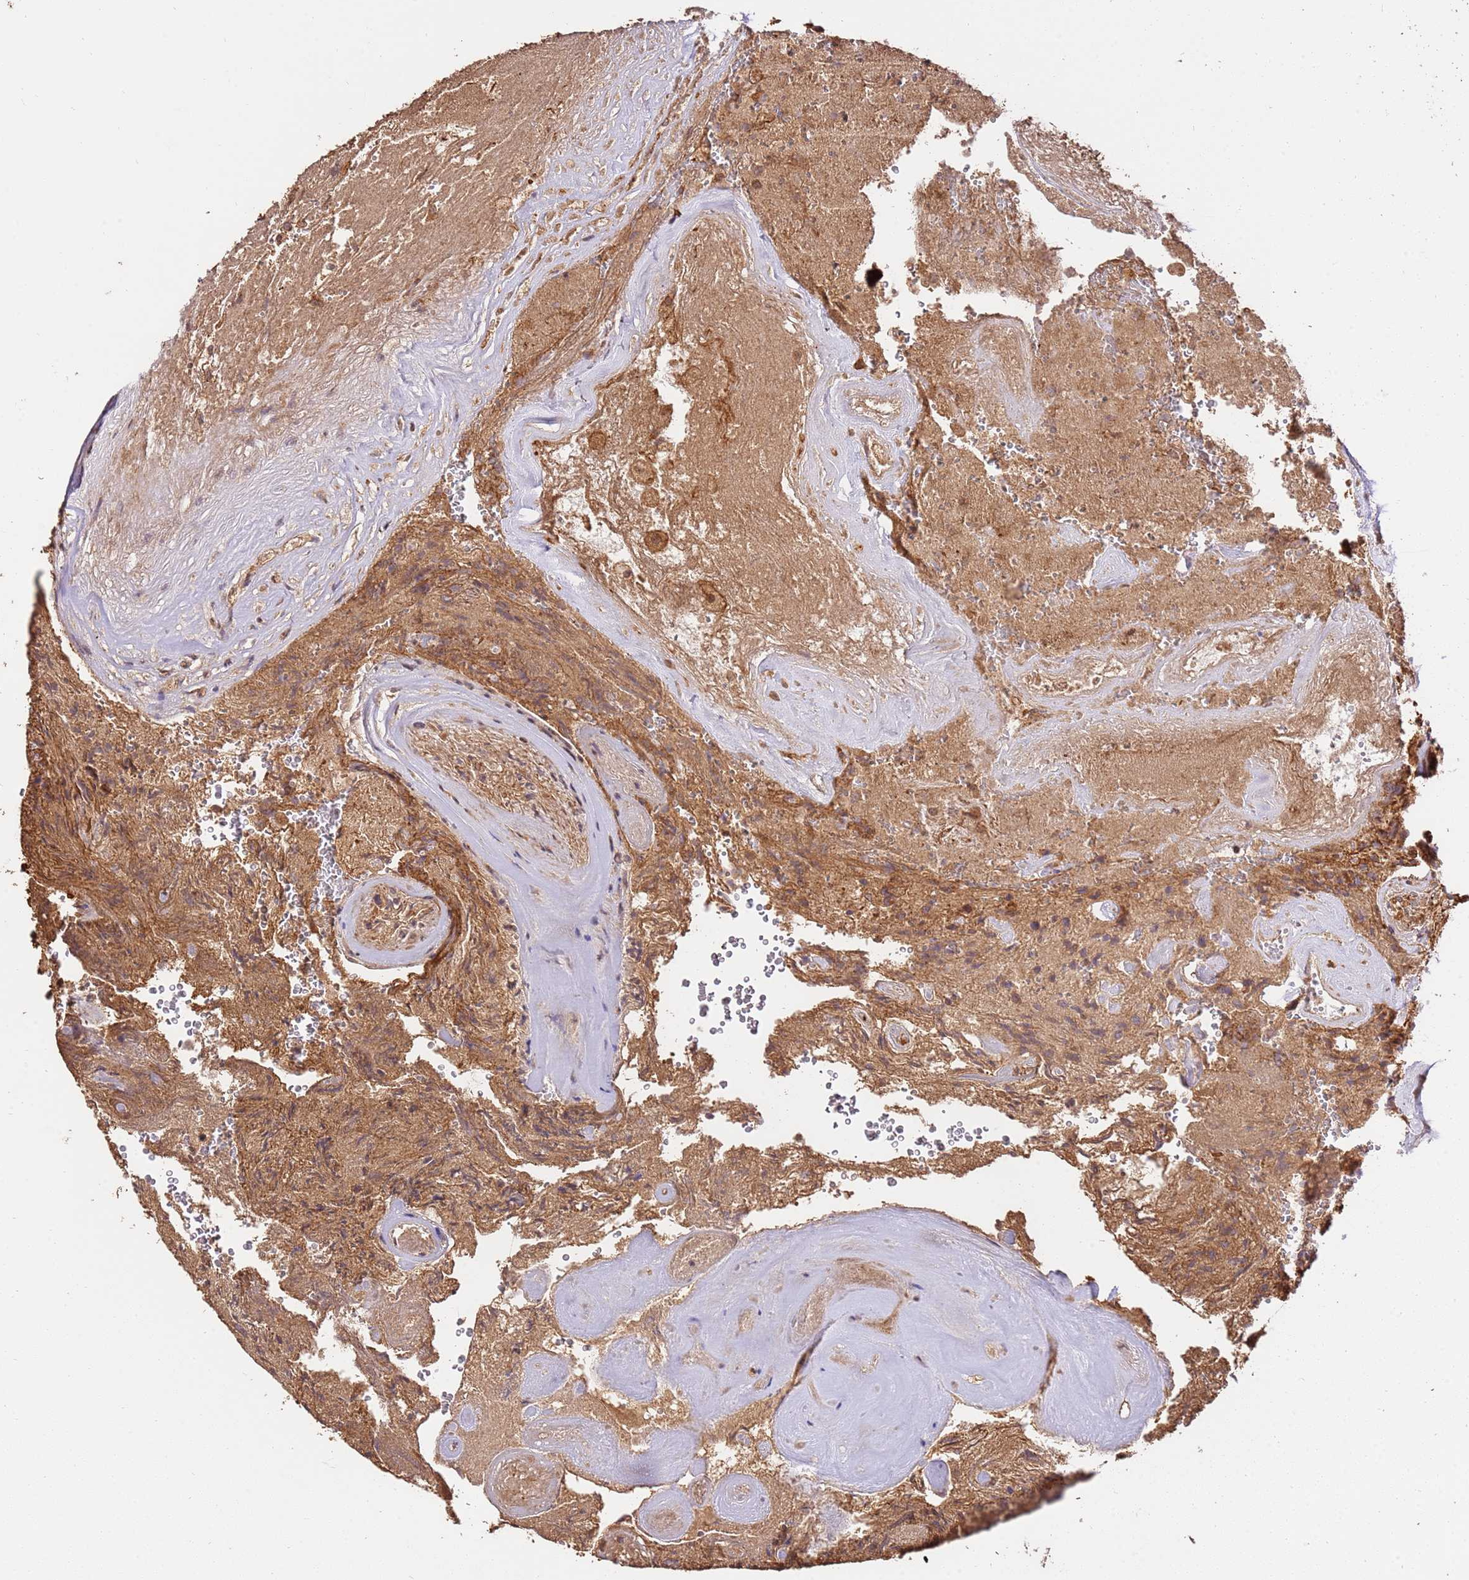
{"staining": {"intensity": "moderate", "quantity": ">75%", "location": "cytoplasmic/membranous"}, "tissue": "glioma", "cell_type": "Tumor cells", "image_type": "cancer", "snomed": [{"axis": "morphology", "description": "Normal tissue, NOS"}, {"axis": "morphology", "description": "Glioma, malignant, High grade"}, {"axis": "topography", "description": "Cerebral cortex"}], "caption": "IHC histopathology image of human glioma stained for a protein (brown), which reveals medium levels of moderate cytoplasmic/membranous staining in about >75% of tumor cells.", "gene": "KATNAL2", "patient": {"sex": "male", "age": 56}}